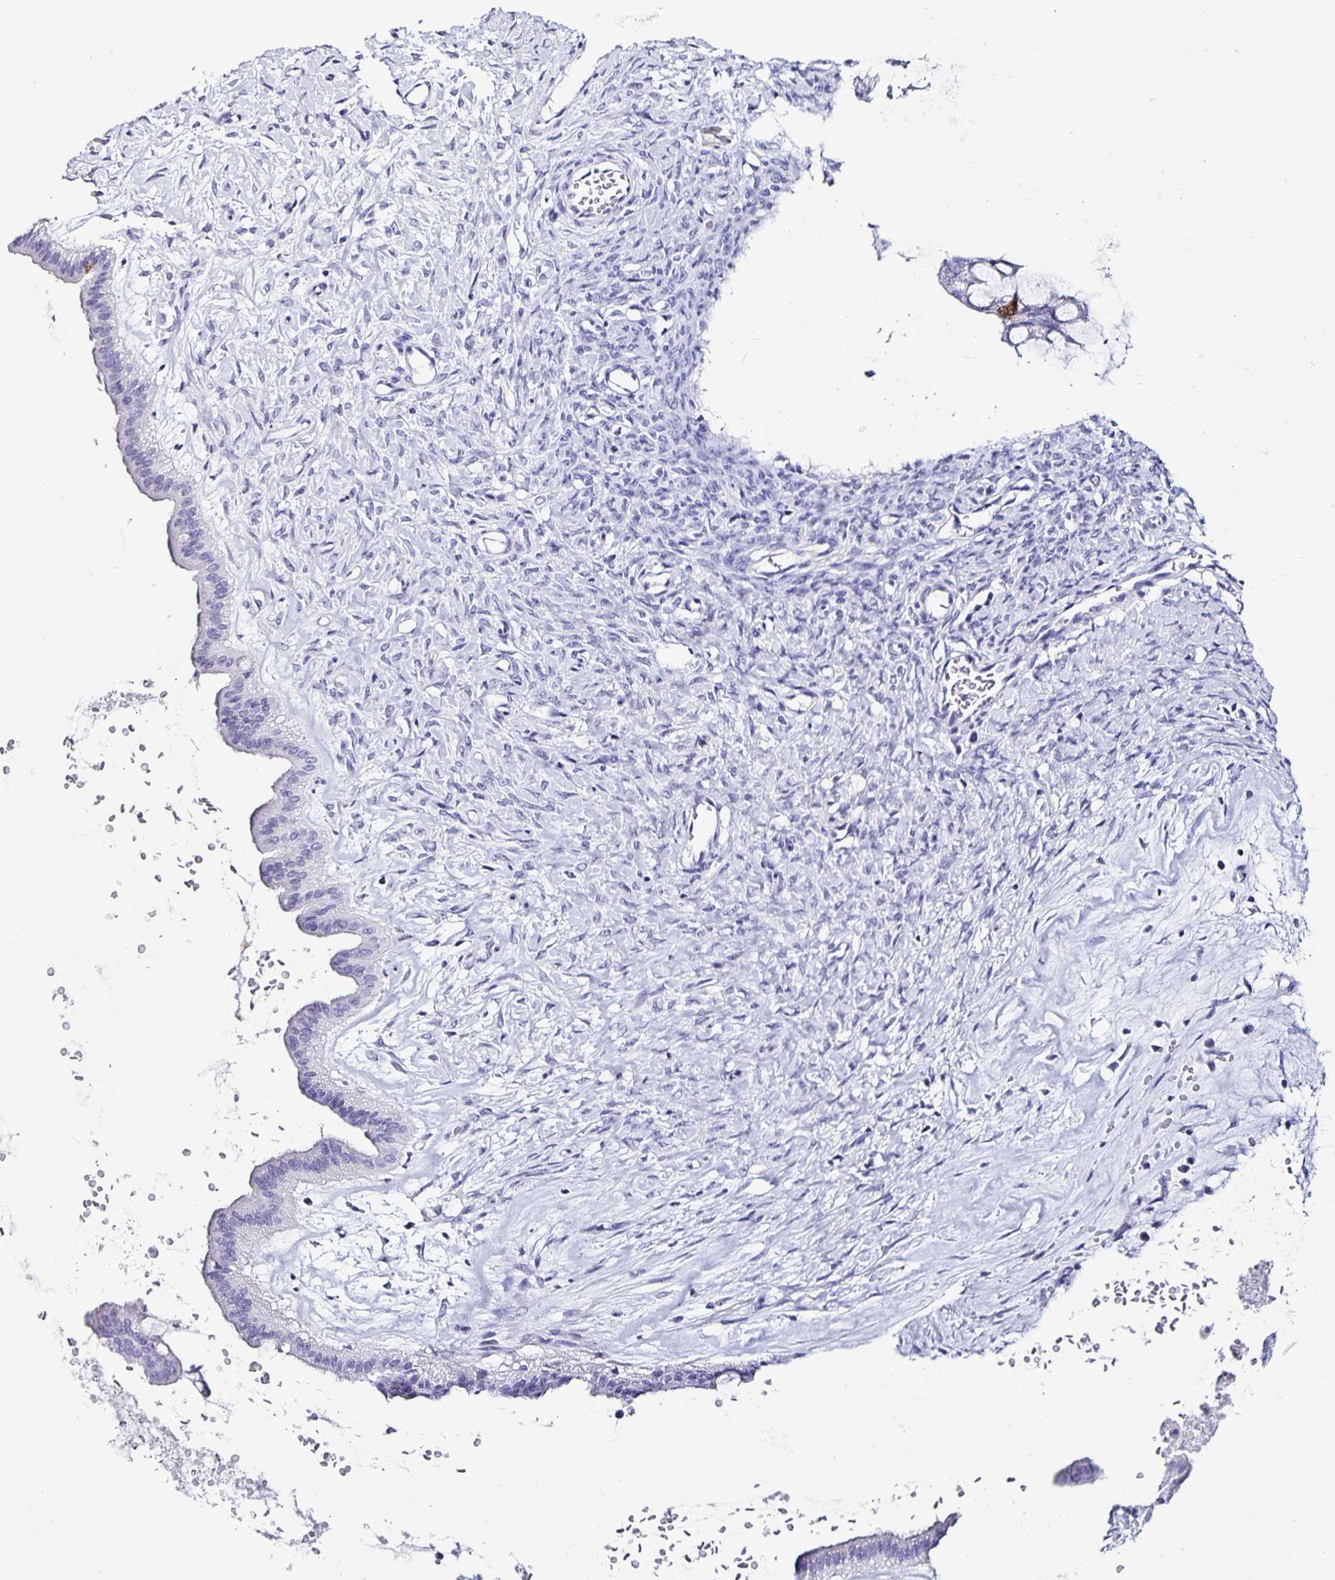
{"staining": {"intensity": "negative", "quantity": "none", "location": "none"}, "tissue": "ovarian cancer", "cell_type": "Tumor cells", "image_type": "cancer", "snomed": [{"axis": "morphology", "description": "Cystadenocarcinoma, mucinous, NOS"}, {"axis": "topography", "description": "Ovary"}], "caption": "Immunohistochemistry (IHC) of human ovarian cancer (mucinous cystadenocarcinoma) reveals no staining in tumor cells.", "gene": "CHGA", "patient": {"sex": "female", "age": 73}}